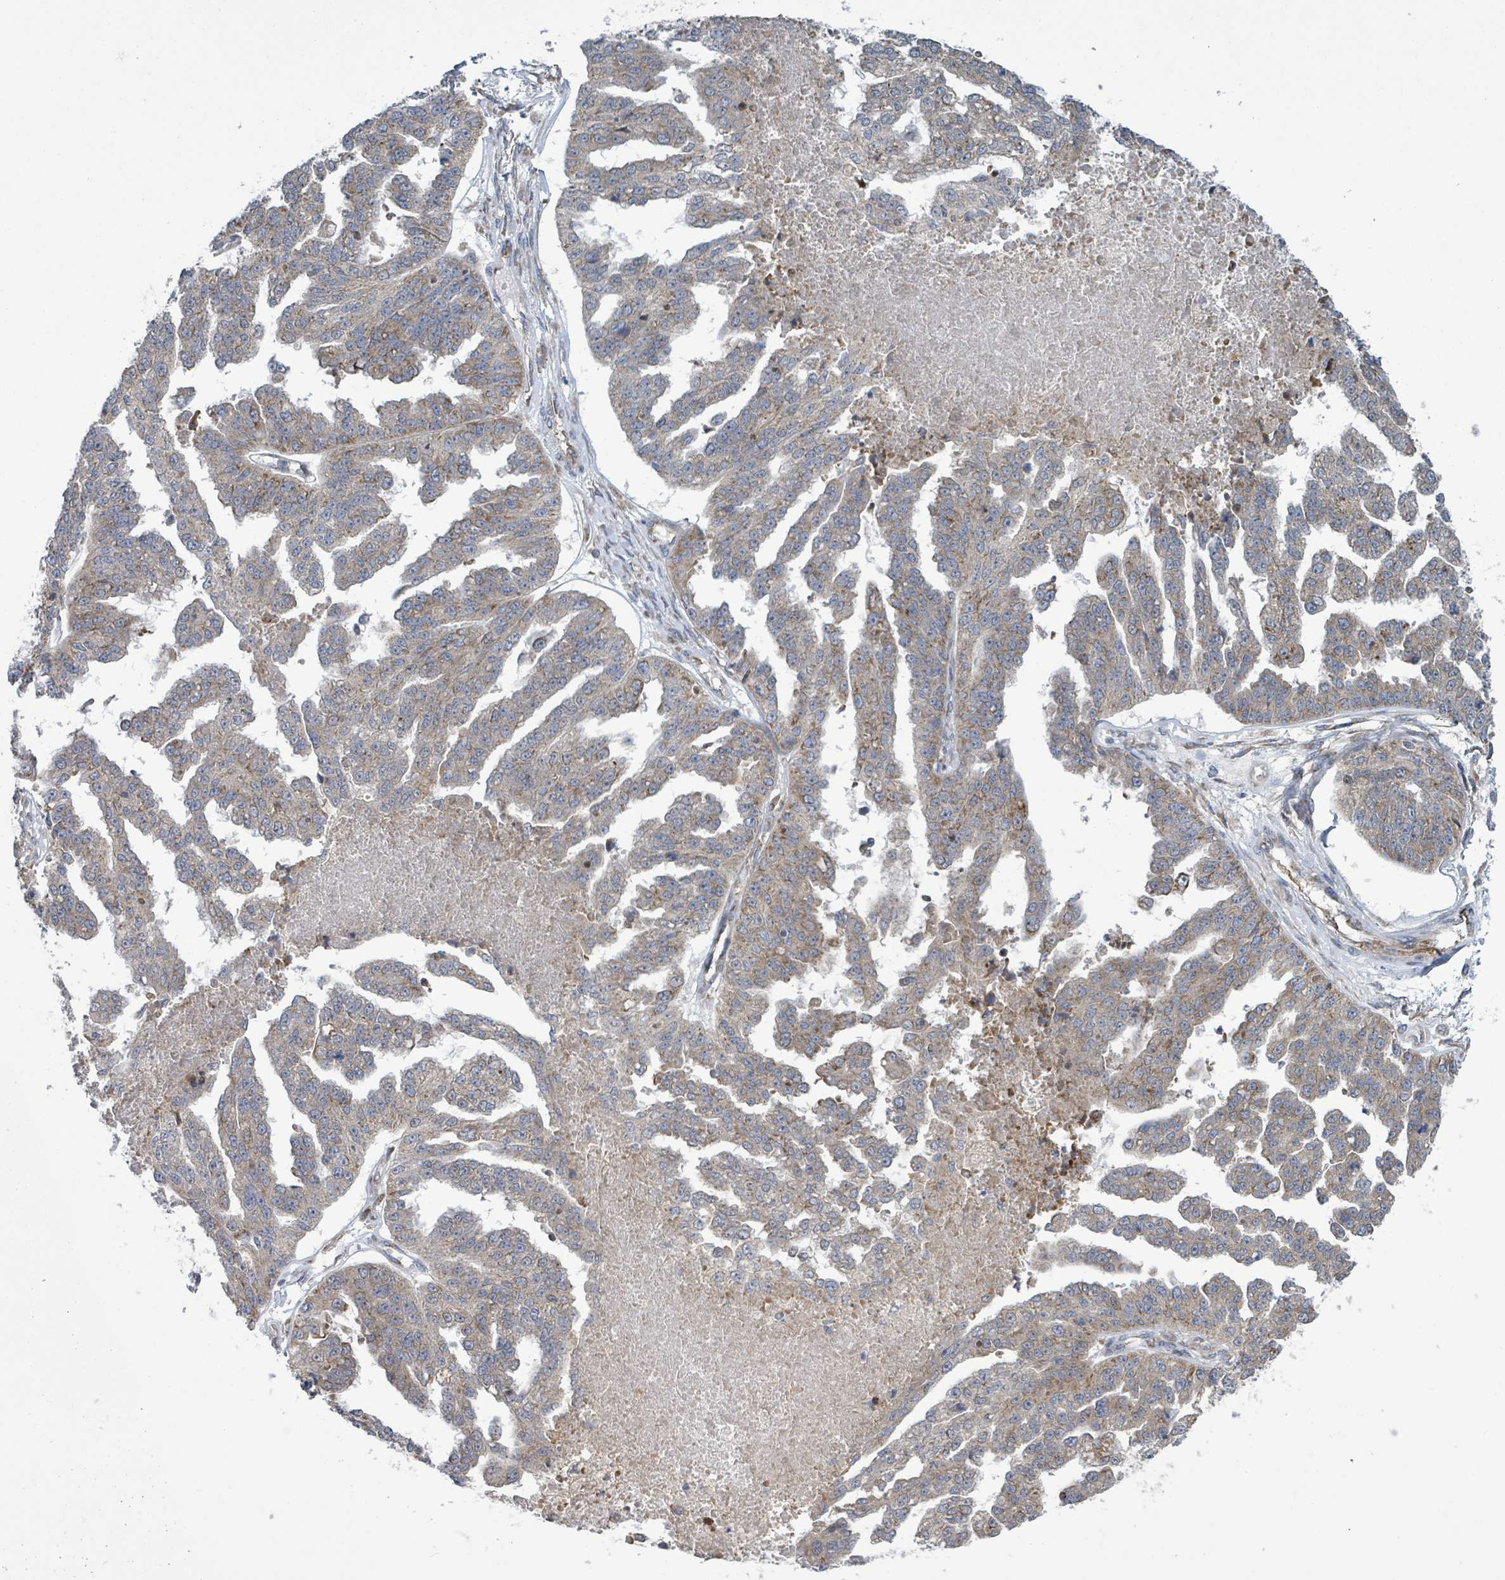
{"staining": {"intensity": "moderate", "quantity": "<25%", "location": "cytoplasmic/membranous"}, "tissue": "ovarian cancer", "cell_type": "Tumor cells", "image_type": "cancer", "snomed": [{"axis": "morphology", "description": "Cystadenocarcinoma, serous, NOS"}, {"axis": "topography", "description": "Ovary"}], "caption": "The immunohistochemical stain labels moderate cytoplasmic/membranous staining in tumor cells of ovarian cancer tissue. (Brightfield microscopy of DAB IHC at high magnification).", "gene": "NOMO1", "patient": {"sex": "female", "age": 58}}